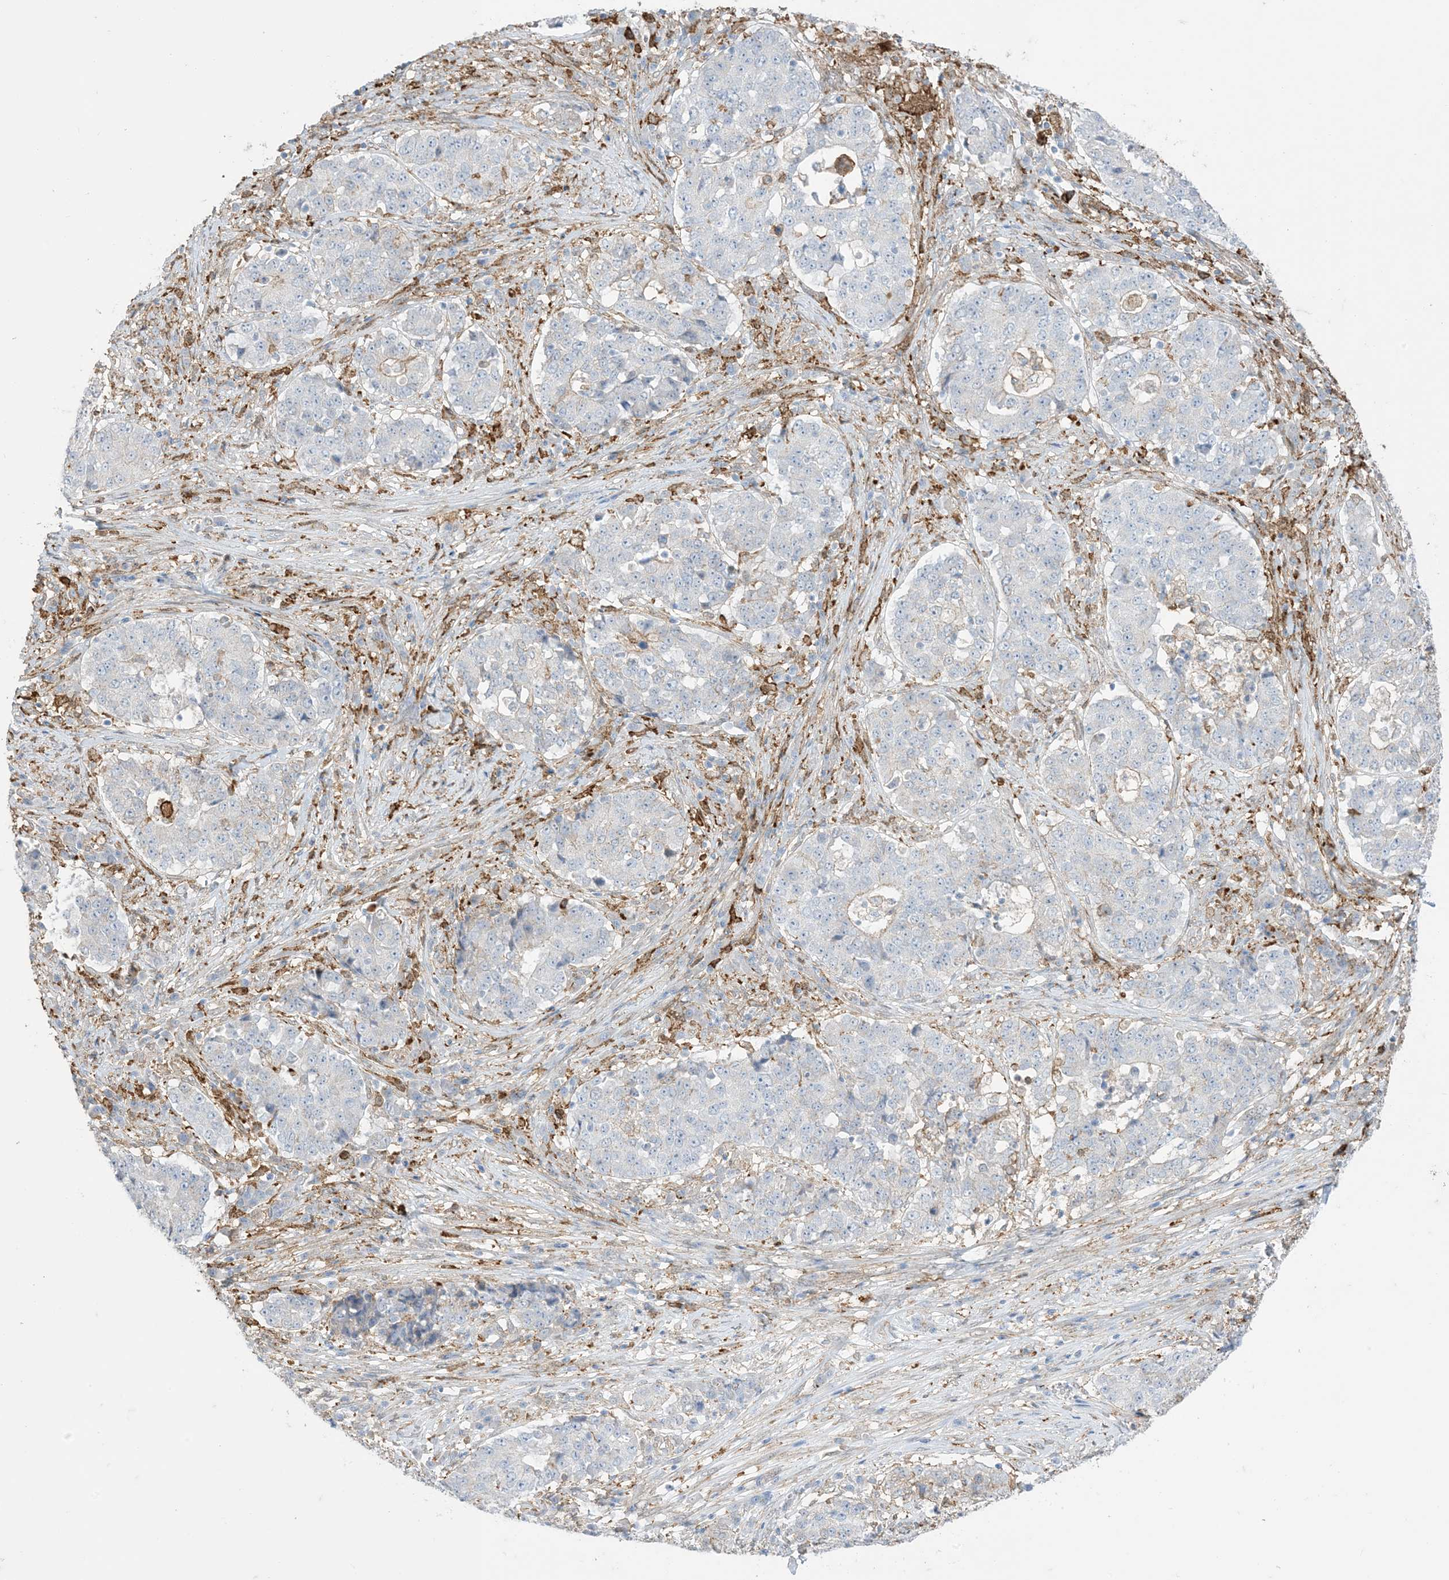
{"staining": {"intensity": "negative", "quantity": "none", "location": "none"}, "tissue": "stomach cancer", "cell_type": "Tumor cells", "image_type": "cancer", "snomed": [{"axis": "morphology", "description": "Adenocarcinoma, NOS"}, {"axis": "topography", "description": "Stomach"}], "caption": "IHC micrograph of human stomach adenocarcinoma stained for a protein (brown), which exhibits no positivity in tumor cells.", "gene": "GSN", "patient": {"sex": "male", "age": 59}}